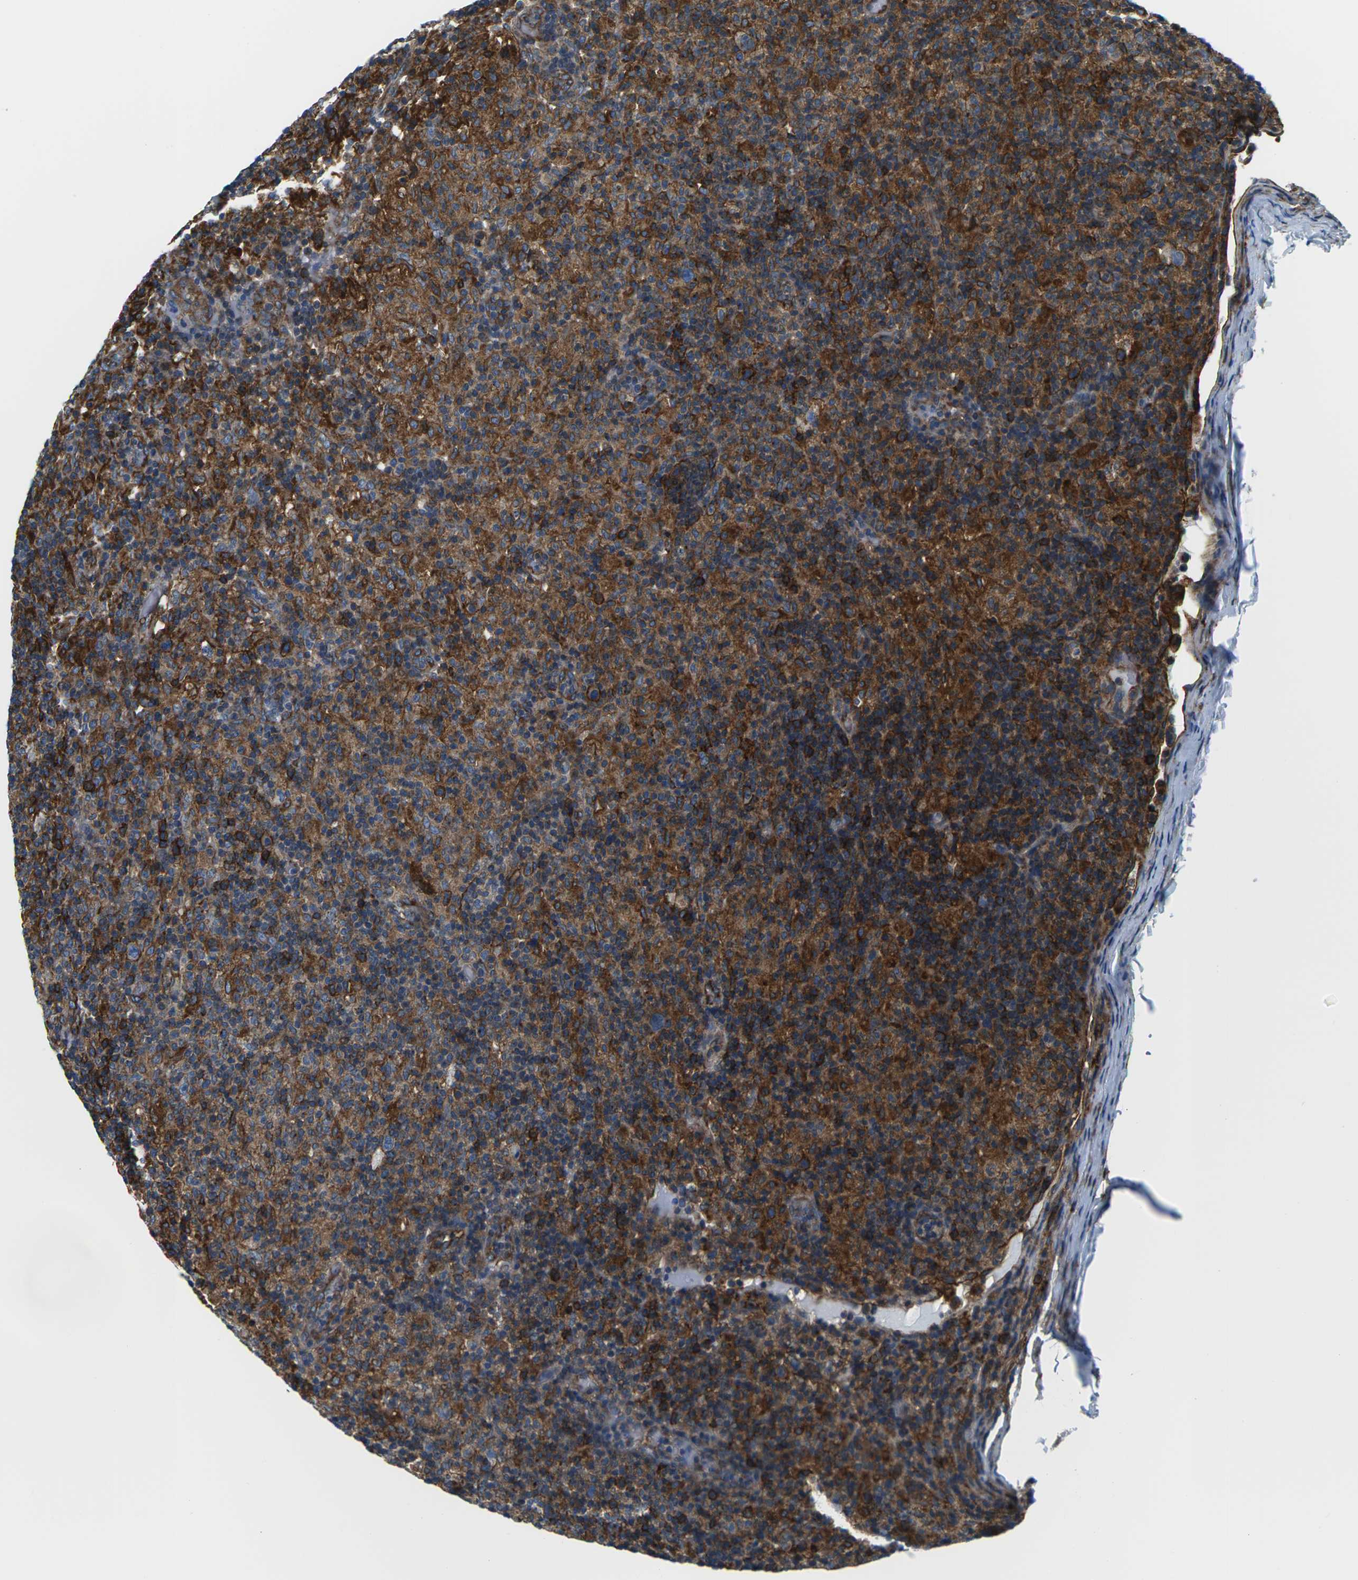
{"staining": {"intensity": "weak", "quantity": "25%-75%", "location": "cytoplasmic/membranous"}, "tissue": "lymphoma", "cell_type": "Tumor cells", "image_type": "cancer", "snomed": [{"axis": "morphology", "description": "Hodgkin's disease, NOS"}, {"axis": "topography", "description": "Lymph node"}], "caption": "DAB (3,3'-diaminobenzidine) immunohistochemical staining of Hodgkin's disease exhibits weak cytoplasmic/membranous protein expression in approximately 25%-75% of tumor cells.", "gene": "SOCS4", "patient": {"sex": "male", "age": 70}}